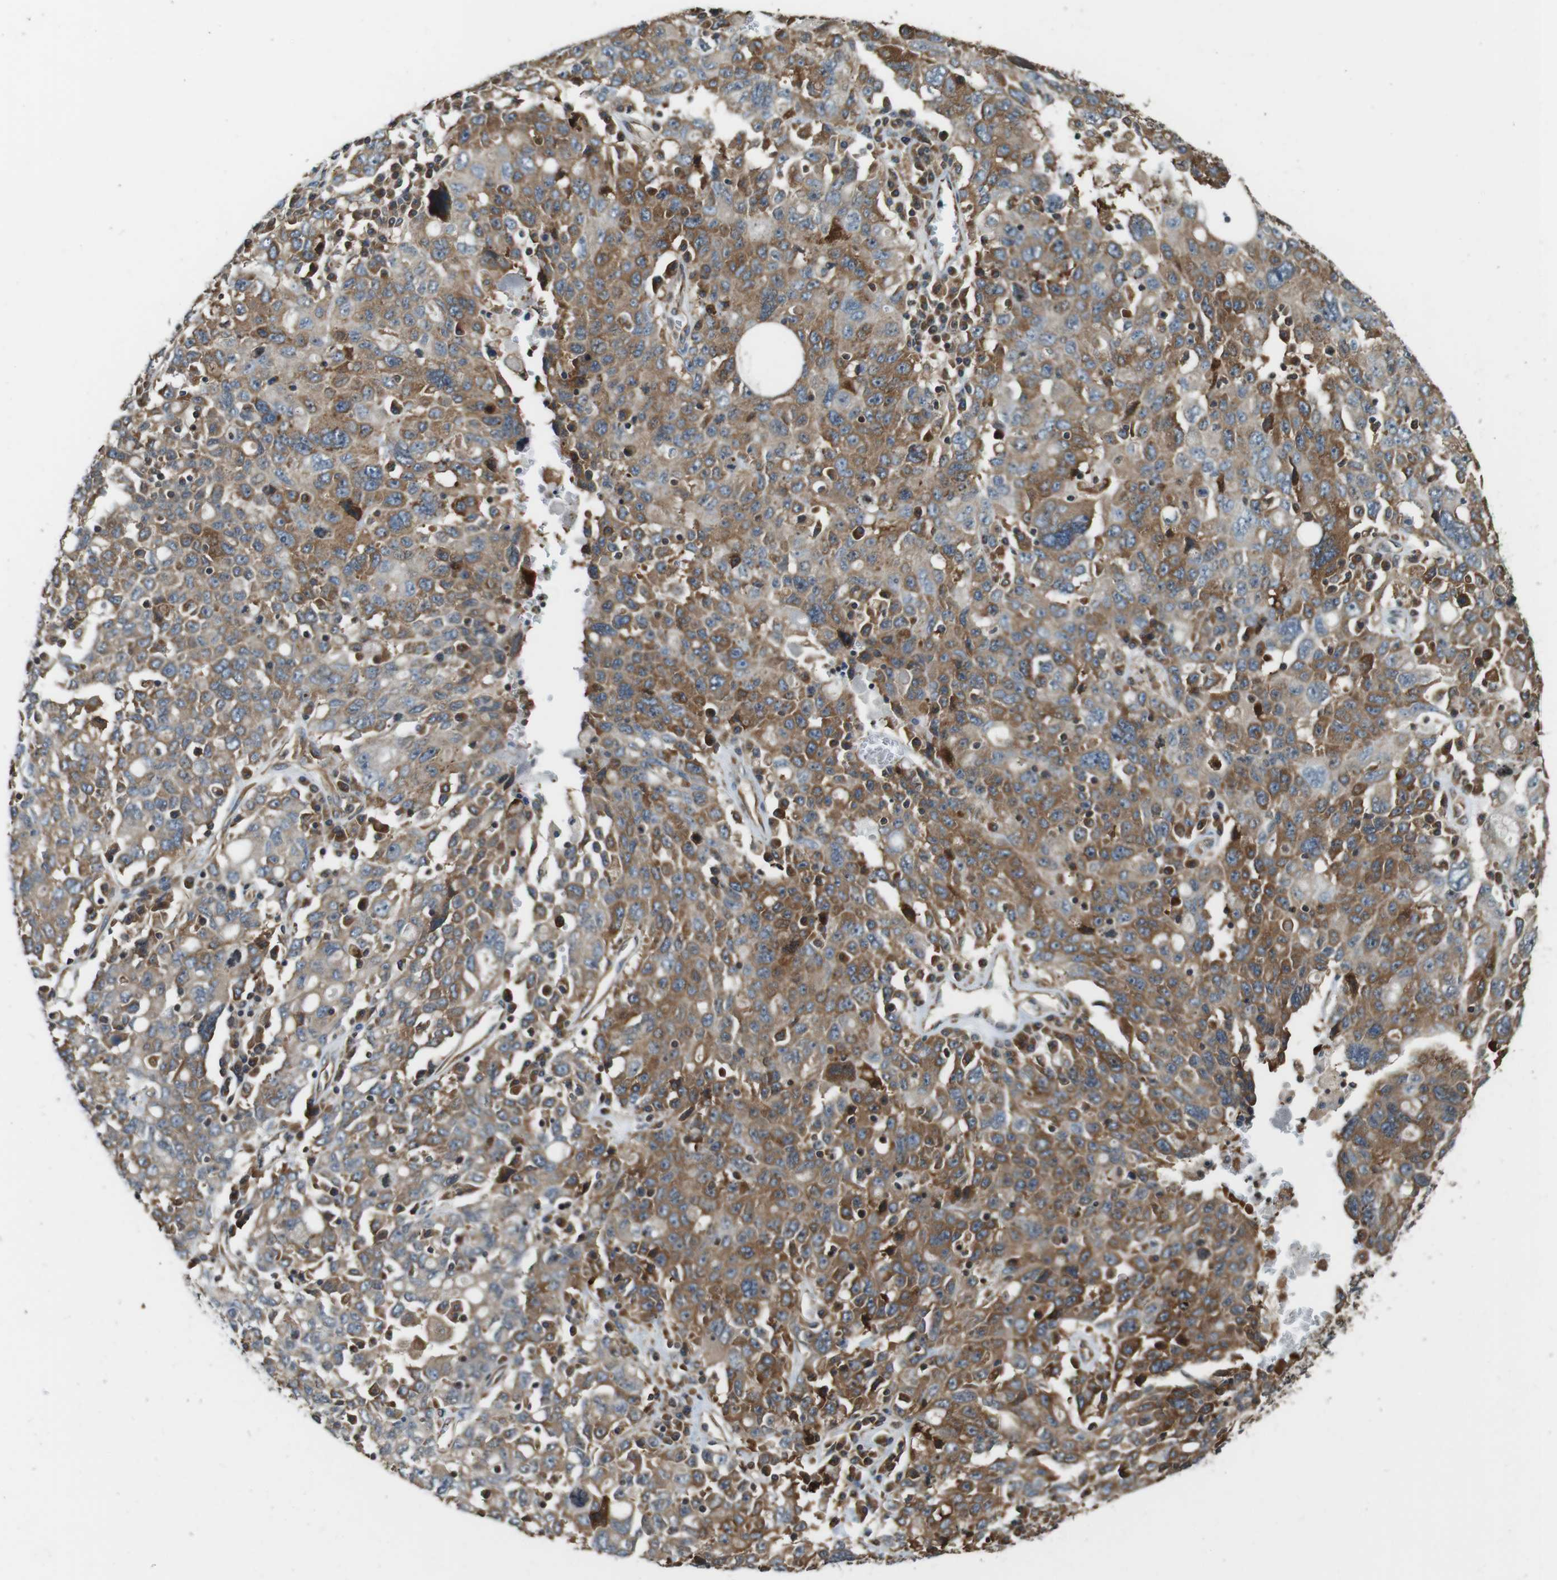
{"staining": {"intensity": "moderate", "quantity": "25%-75%", "location": "cytoplasmic/membranous"}, "tissue": "ovarian cancer", "cell_type": "Tumor cells", "image_type": "cancer", "snomed": [{"axis": "morphology", "description": "Carcinoma, endometroid"}, {"axis": "topography", "description": "Ovary"}], "caption": "Ovarian cancer (endometroid carcinoma) stained with a brown dye displays moderate cytoplasmic/membranous positive positivity in approximately 25%-75% of tumor cells.", "gene": "PA2G4", "patient": {"sex": "female", "age": 62}}